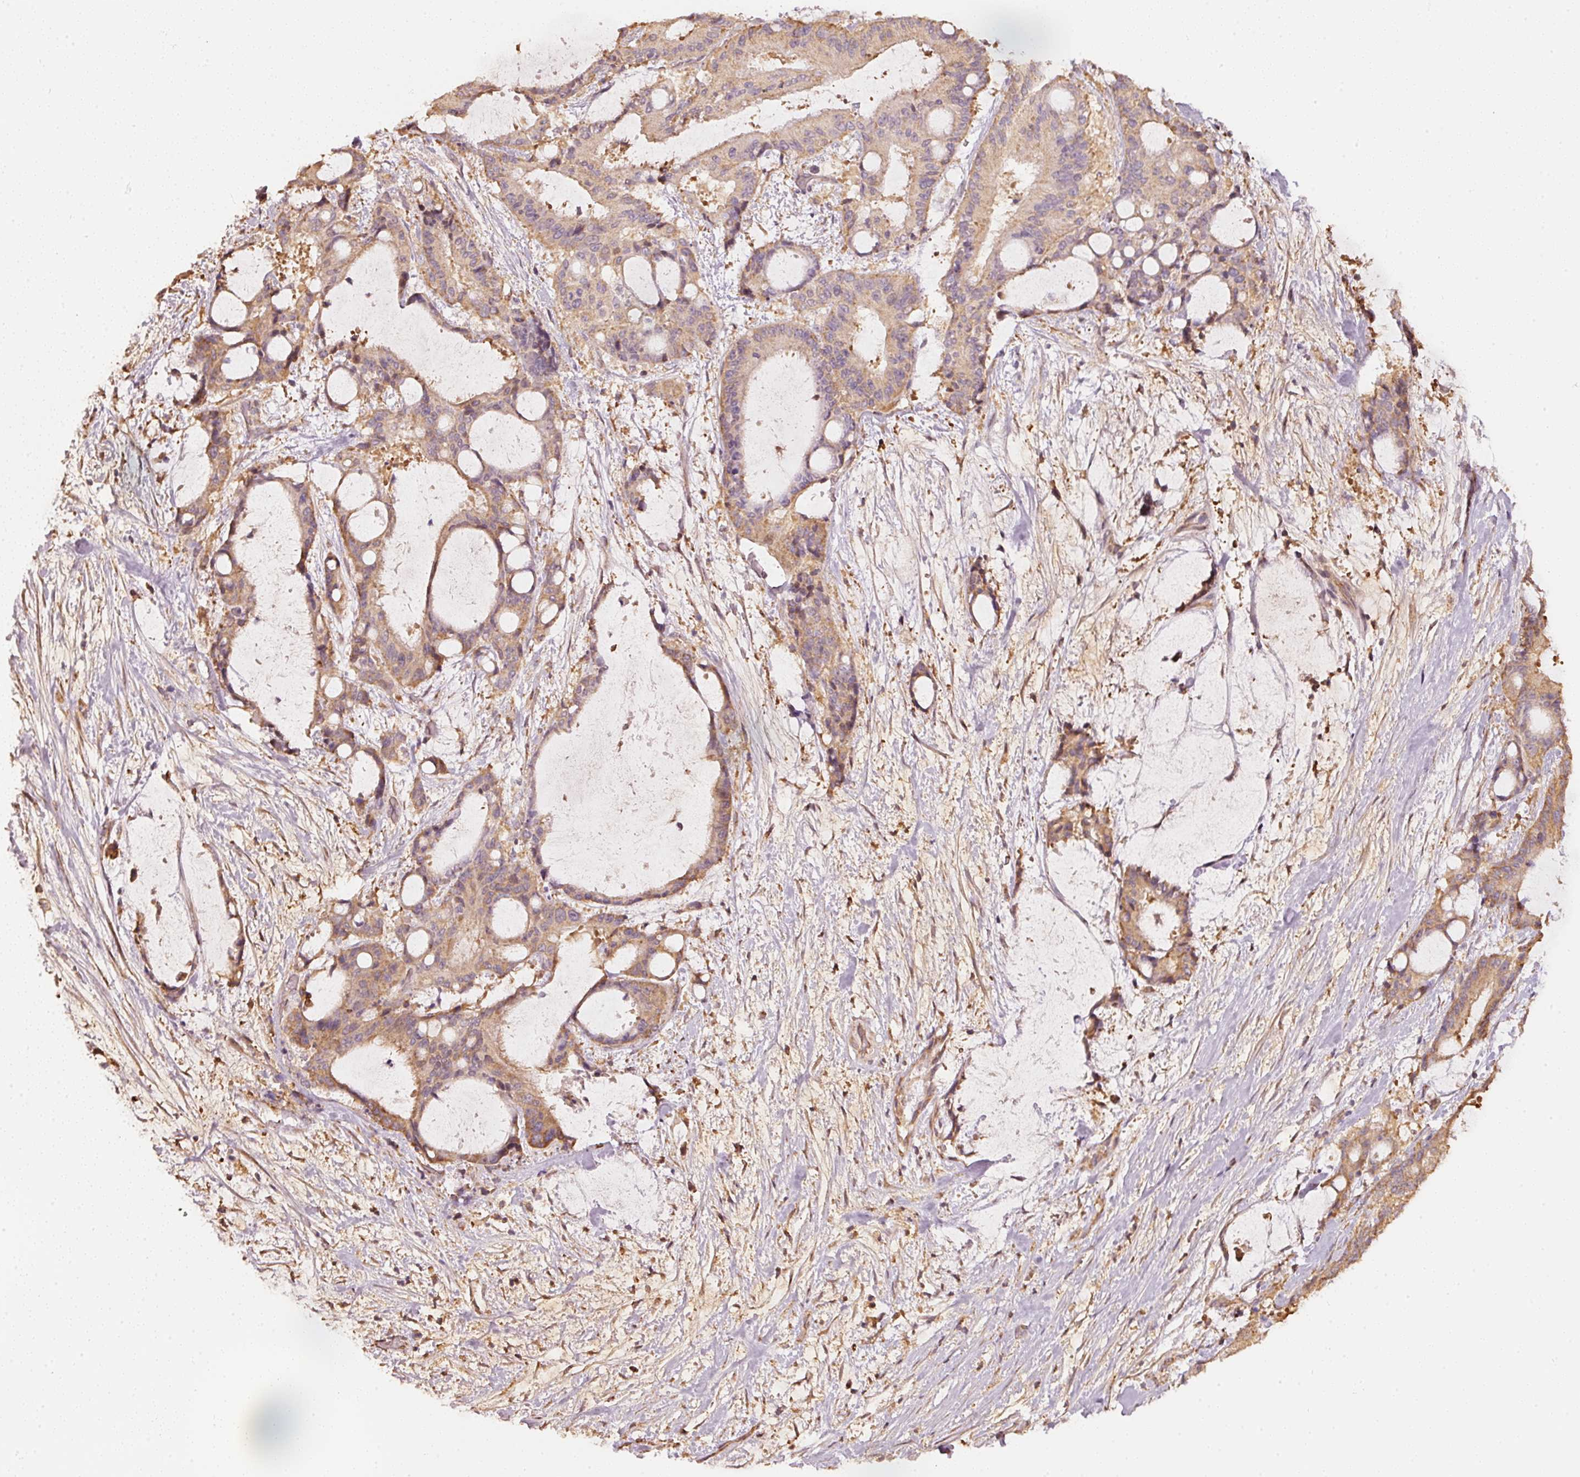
{"staining": {"intensity": "weak", "quantity": ">75%", "location": "cytoplasmic/membranous"}, "tissue": "liver cancer", "cell_type": "Tumor cells", "image_type": "cancer", "snomed": [{"axis": "morphology", "description": "Normal tissue, NOS"}, {"axis": "morphology", "description": "Cholangiocarcinoma"}, {"axis": "topography", "description": "Liver"}, {"axis": "topography", "description": "Peripheral nerve tissue"}], "caption": "About >75% of tumor cells in liver cholangiocarcinoma exhibit weak cytoplasmic/membranous protein positivity as visualized by brown immunohistochemical staining.", "gene": "RAB35", "patient": {"sex": "female", "age": 73}}